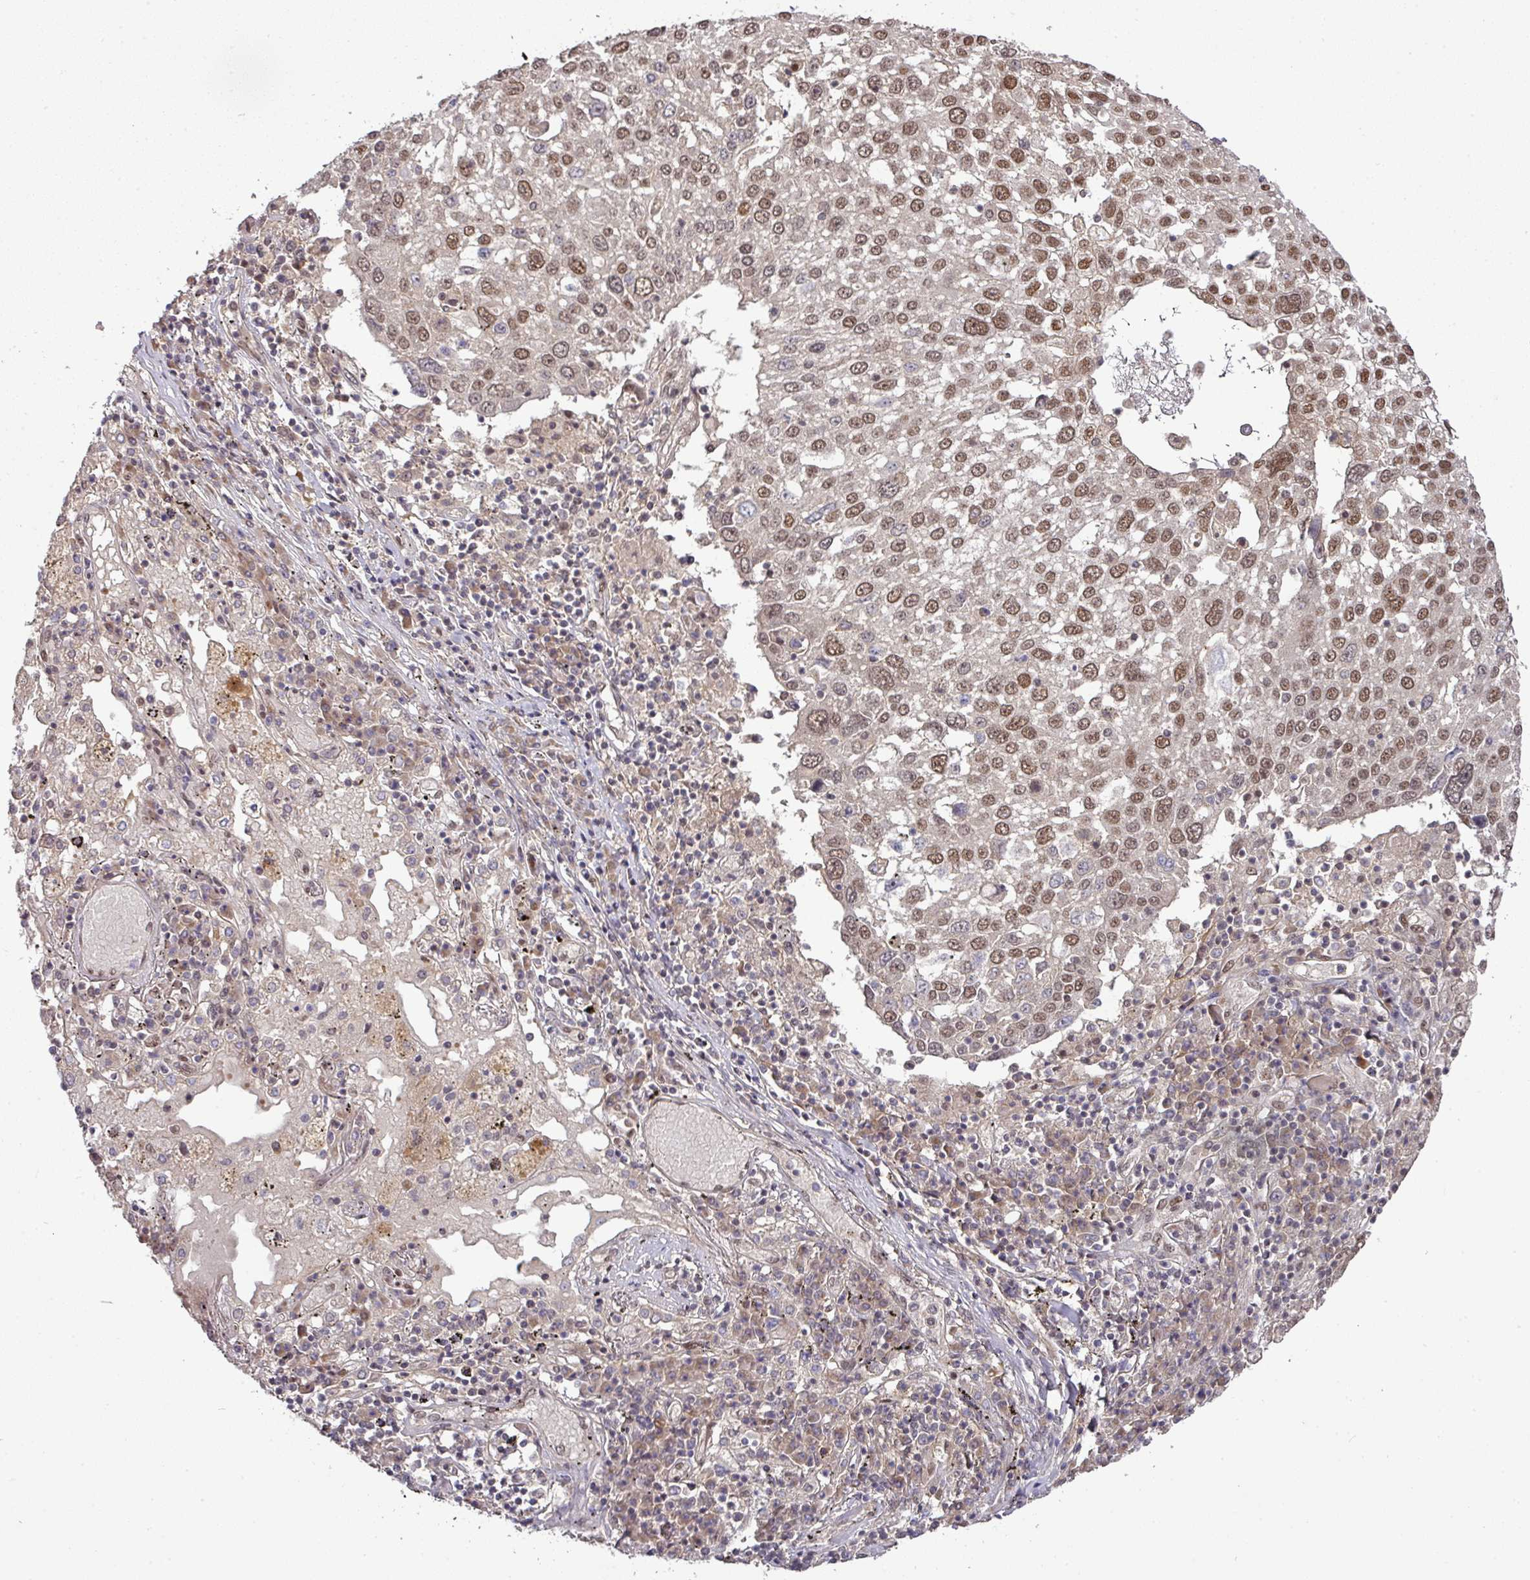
{"staining": {"intensity": "moderate", "quantity": ">75%", "location": "nuclear"}, "tissue": "lung cancer", "cell_type": "Tumor cells", "image_type": "cancer", "snomed": [{"axis": "morphology", "description": "Squamous cell carcinoma, NOS"}, {"axis": "topography", "description": "Lung"}], "caption": "A photomicrograph of lung cancer stained for a protein reveals moderate nuclear brown staining in tumor cells. (DAB IHC with brightfield microscopy, high magnification).", "gene": "CIC", "patient": {"sex": "male", "age": 65}}